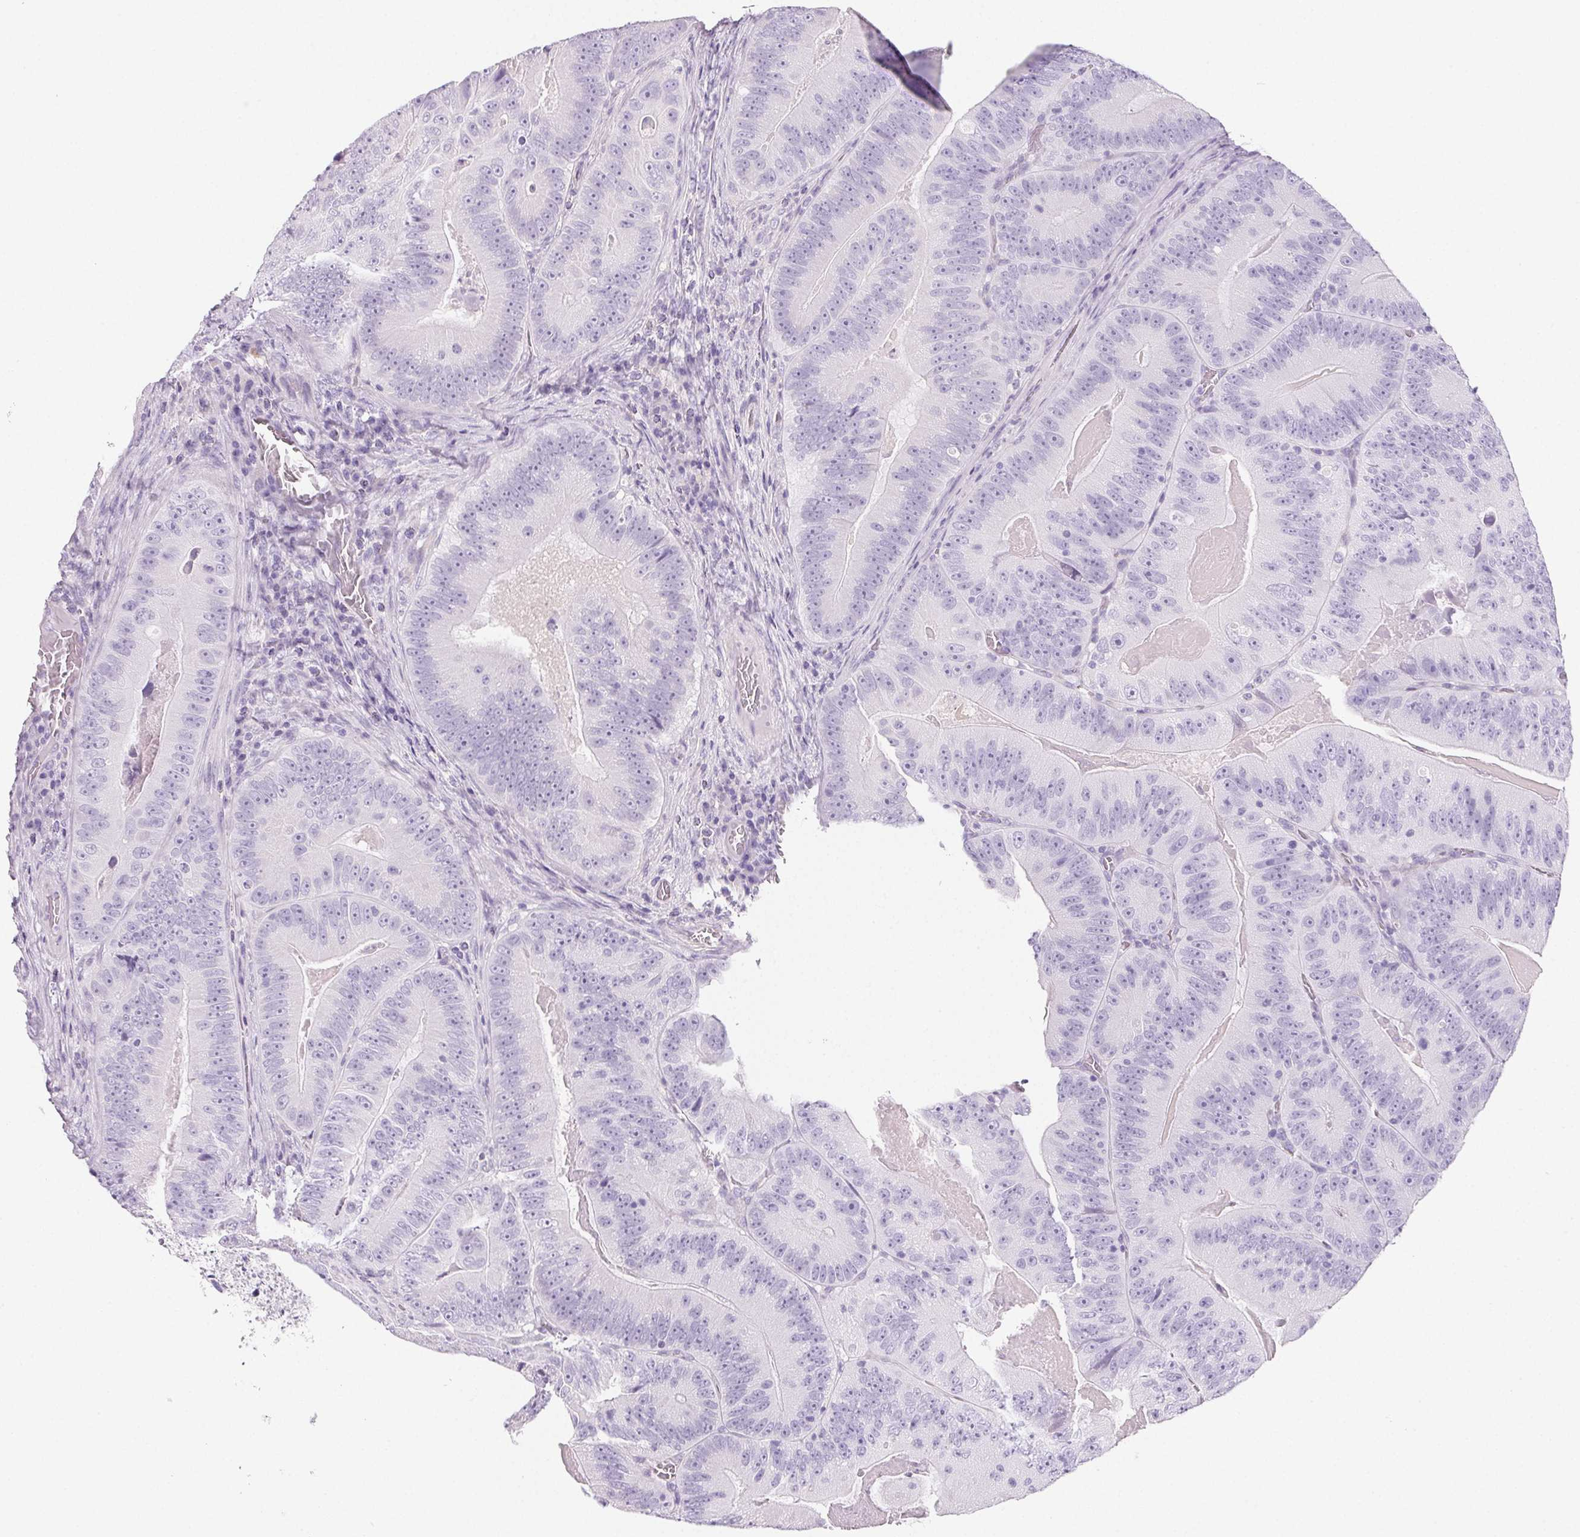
{"staining": {"intensity": "negative", "quantity": "none", "location": "none"}, "tissue": "colorectal cancer", "cell_type": "Tumor cells", "image_type": "cancer", "snomed": [{"axis": "morphology", "description": "Adenocarcinoma, NOS"}, {"axis": "topography", "description": "Colon"}], "caption": "High magnification brightfield microscopy of colorectal cancer (adenocarcinoma) stained with DAB (brown) and counterstained with hematoxylin (blue): tumor cells show no significant staining. (DAB immunohistochemistry (IHC), high magnification).", "gene": "PRSS3", "patient": {"sex": "female", "age": 86}}